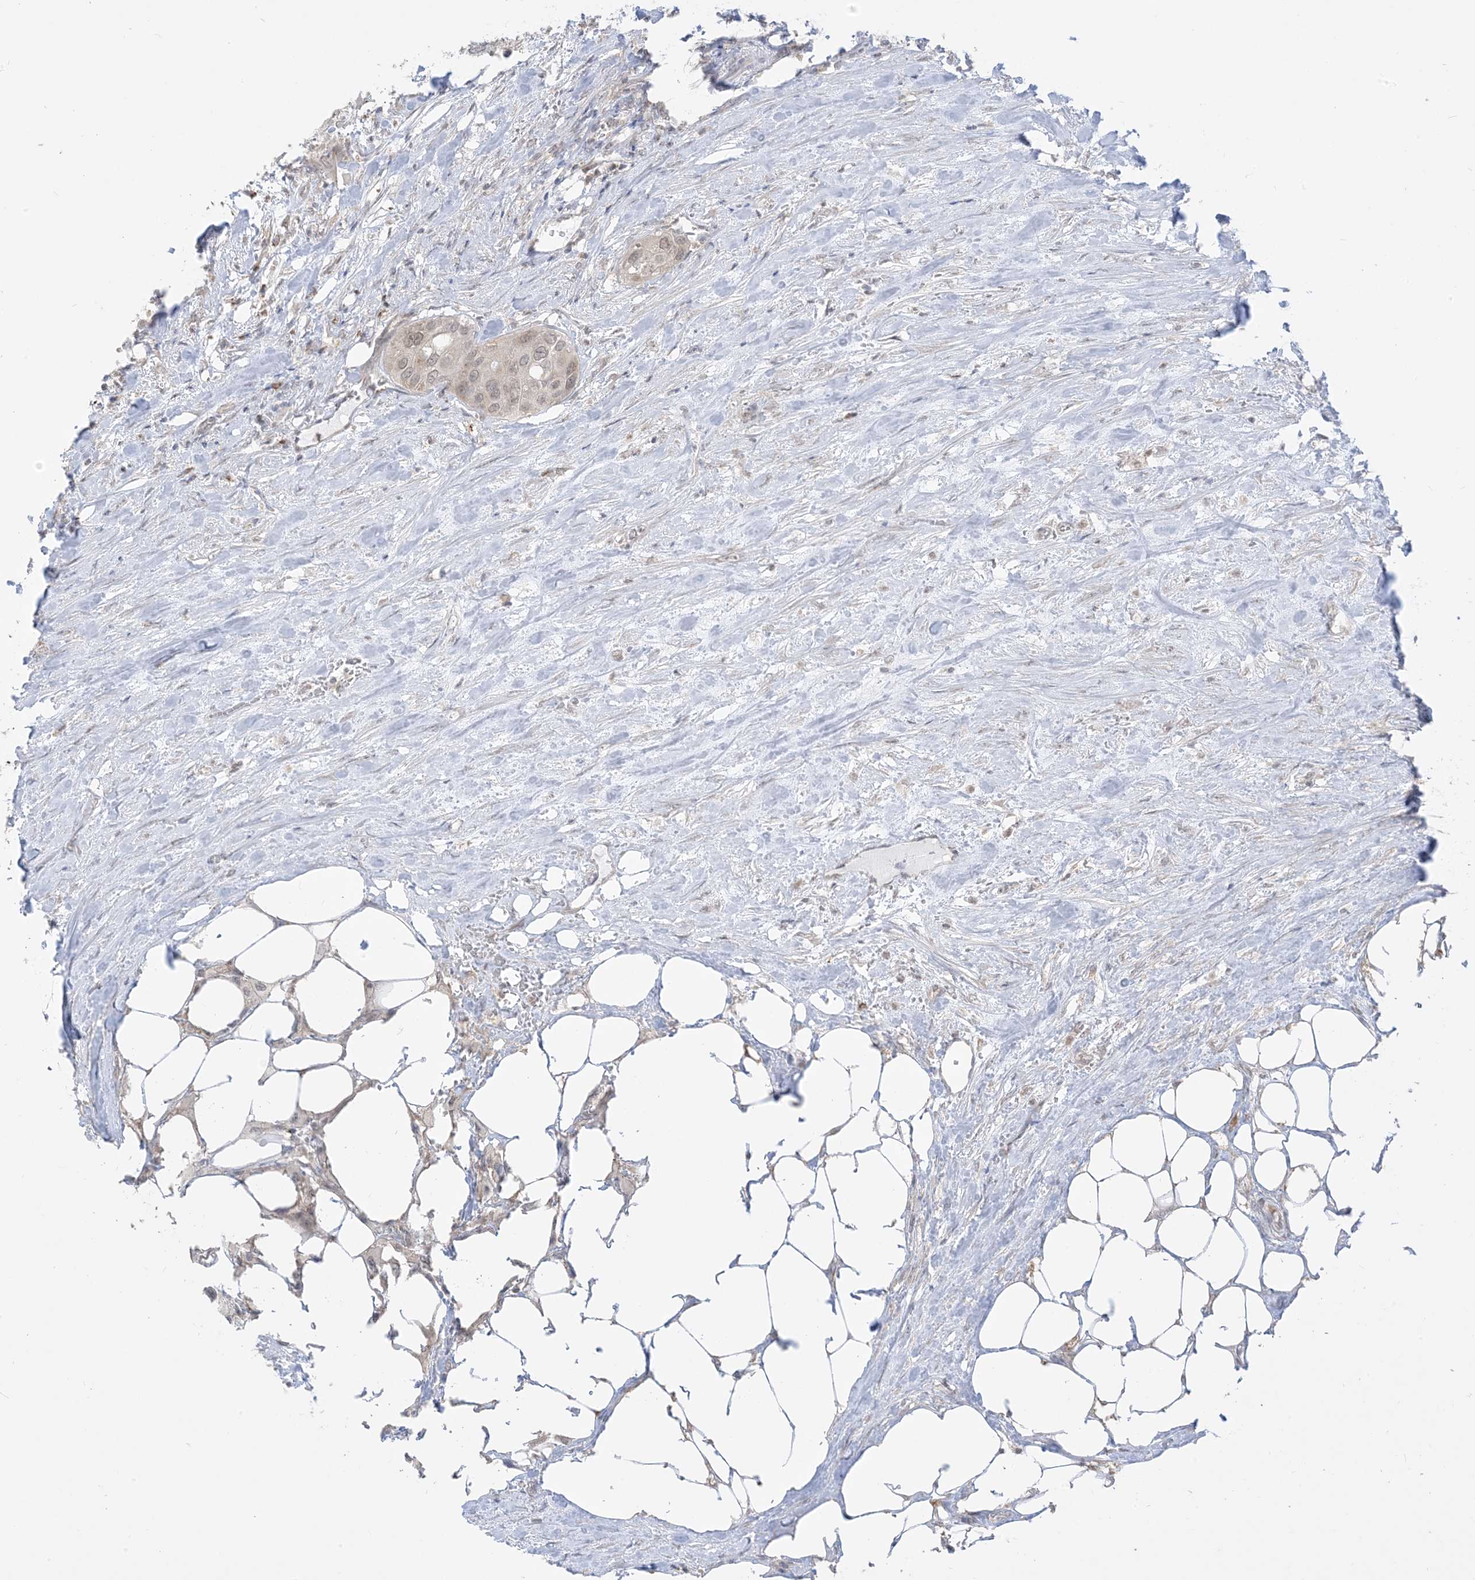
{"staining": {"intensity": "weak", "quantity": "<25%", "location": "nuclear"}, "tissue": "urothelial cancer", "cell_type": "Tumor cells", "image_type": "cancer", "snomed": [{"axis": "morphology", "description": "Urothelial carcinoma, High grade"}, {"axis": "topography", "description": "Urinary bladder"}], "caption": "This is an immunohistochemistry (IHC) micrograph of urothelial cancer. There is no positivity in tumor cells.", "gene": "KANSL3", "patient": {"sex": "male", "age": 64}}